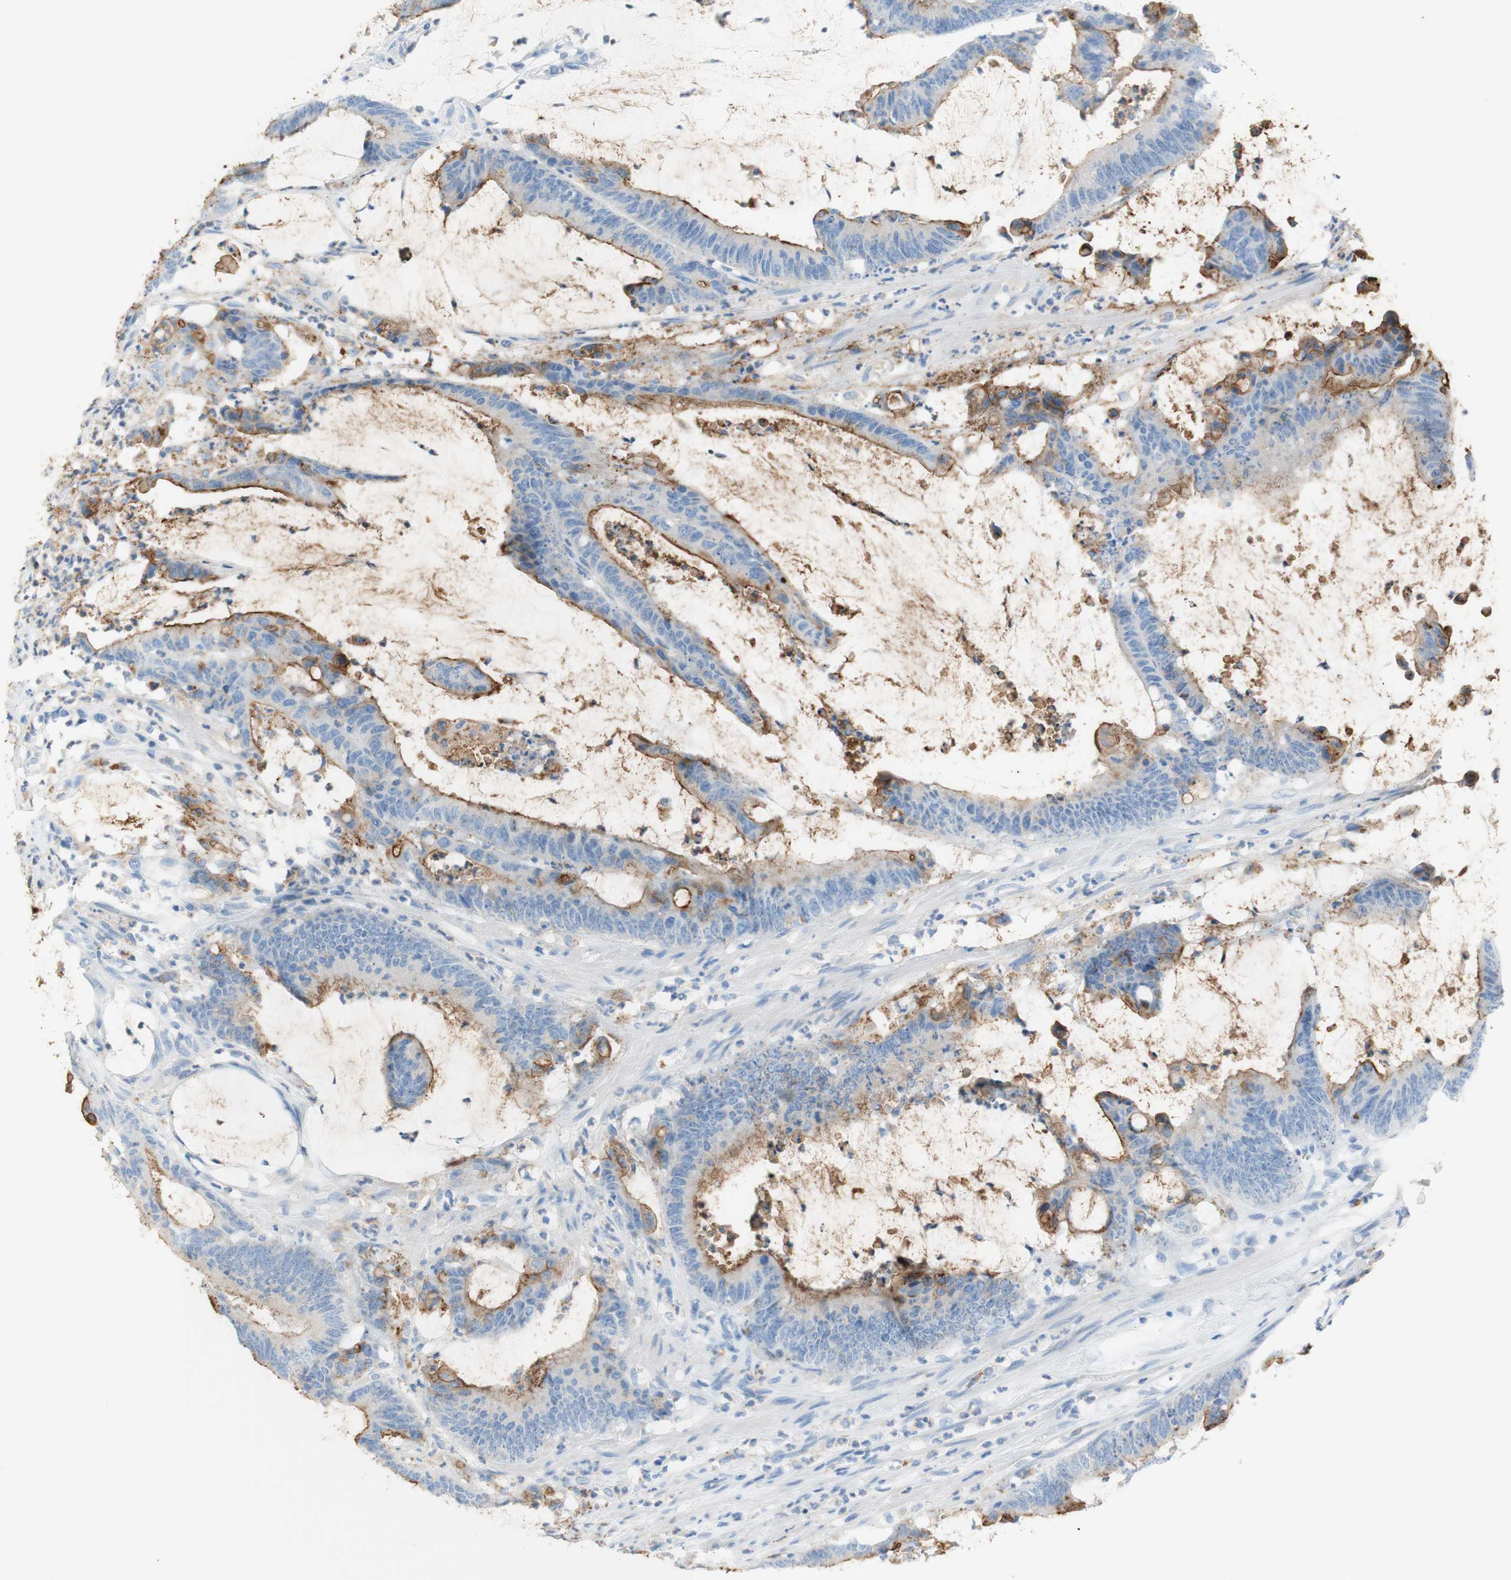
{"staining": {"intensity": "moderate", "quantity": "25%-75%", "location": "cytoplasmic/membranous"}, "tissue": "colorectal cancer", "cell_type": "Tumor cells", "image_type": "cancer", "snomed": [{"axis": "morphology", "description": "Adenocarcinoma, NOS"}, {"axis": "topography", "description": "Rectum"}], "caption": "Human colorectal cancer (adenocarcinoma) stained for a protein (brown) displays moderate cytoplasmic/membranous positive positivity in approximately 25%-75% of tumor cells.", "gene": "CEACAM1", "patient": {"sex": "female", "age": 66}}